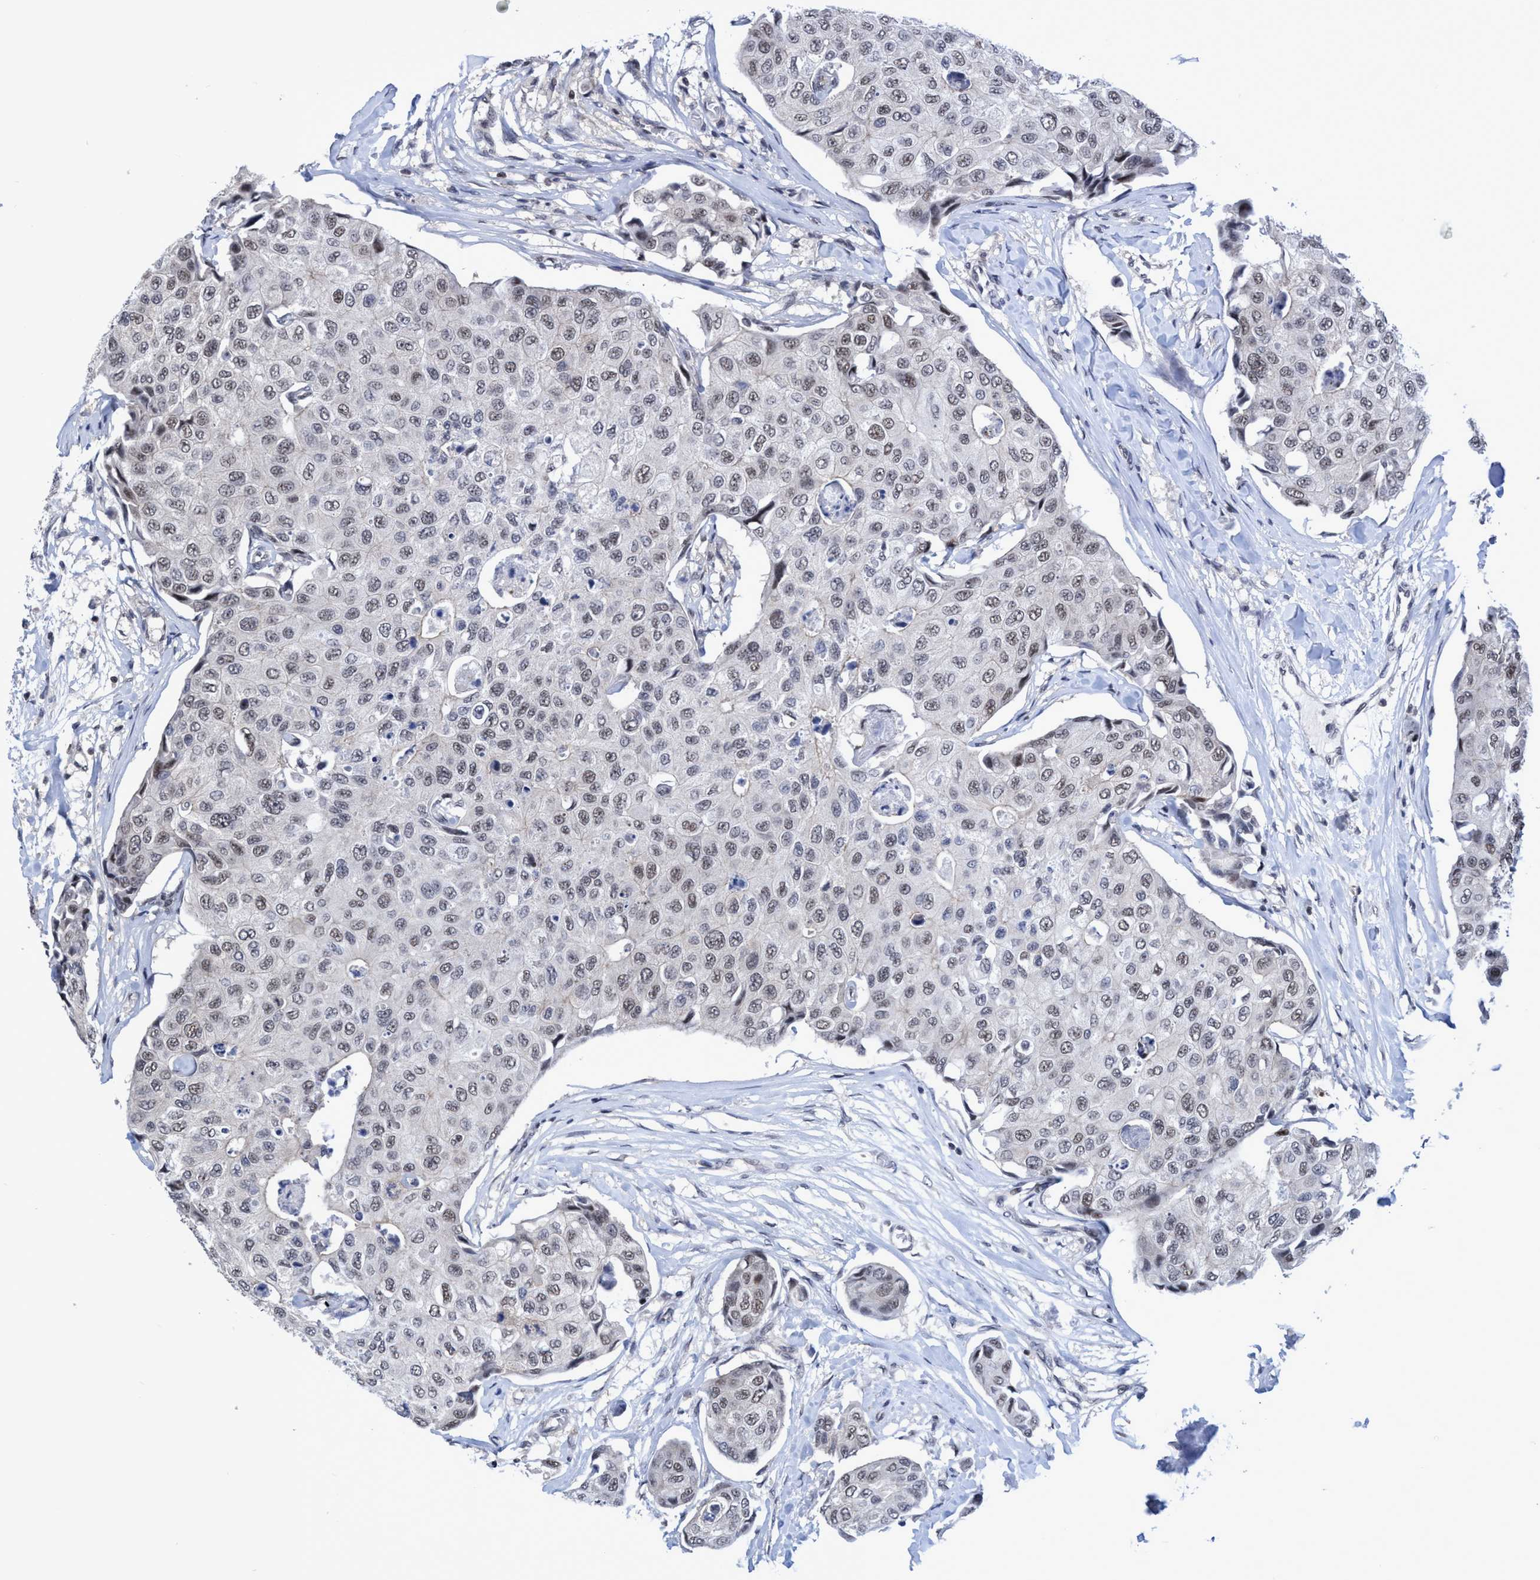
{"staining": {"intensity": "weak", "quantity": "25%-75%", "location": "nuclear"}, "tissue": "breast cancer", "cell_type": "Tumor cells", "image_type": "cancer", "snomed": [{"axis": "morphology", "description": "Duct carcinoma"}, {"axis": "topography", "description": "Breast"}], "caption": "Breast infiltrating ductal carcinoma stained with DAB immunohistochemistry (IHC) shows low levels of weak nuclear staining in approximately 25%-75% of tumor cells.", "gene": "C9orf78", "patient": {"sex": "female", "age": 80}}